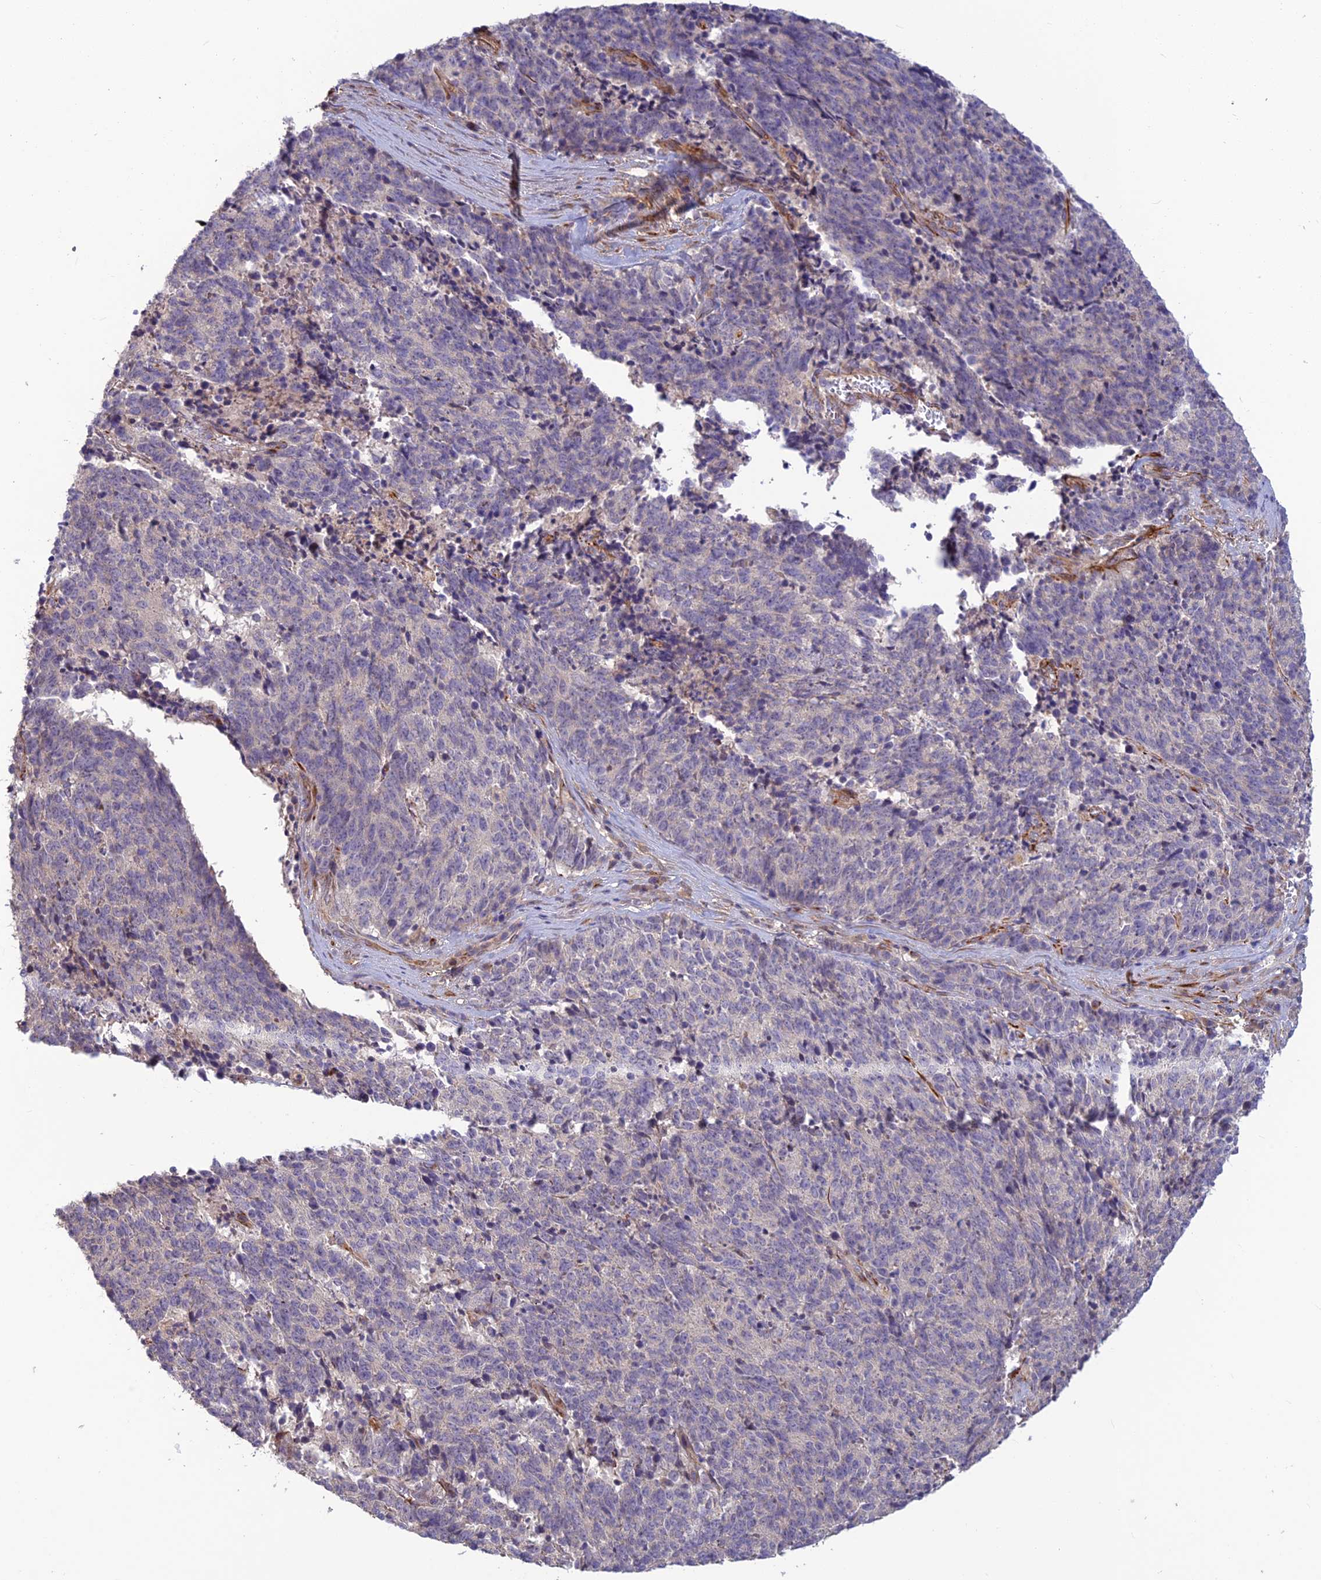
{"staining": {"intensity": "negative", "quantity": "none", "location": "none"}, "tissue": "cervical cancer", "cell_type": "Tumor cells", "image_type": "cancer", "snomed": [{"axis": "morphology", "description": "Squamous cell carcinoma, NOS"}, {"axis": "topography", "description": "Cervix"}], "caption": "This is a micrograph of IHC staining of squamous cell carcinoma (cervical), which shows no positivity in tumor cells.", "gene": "ST8SIA5", "patient": {"sex": "female", "age": 29}}